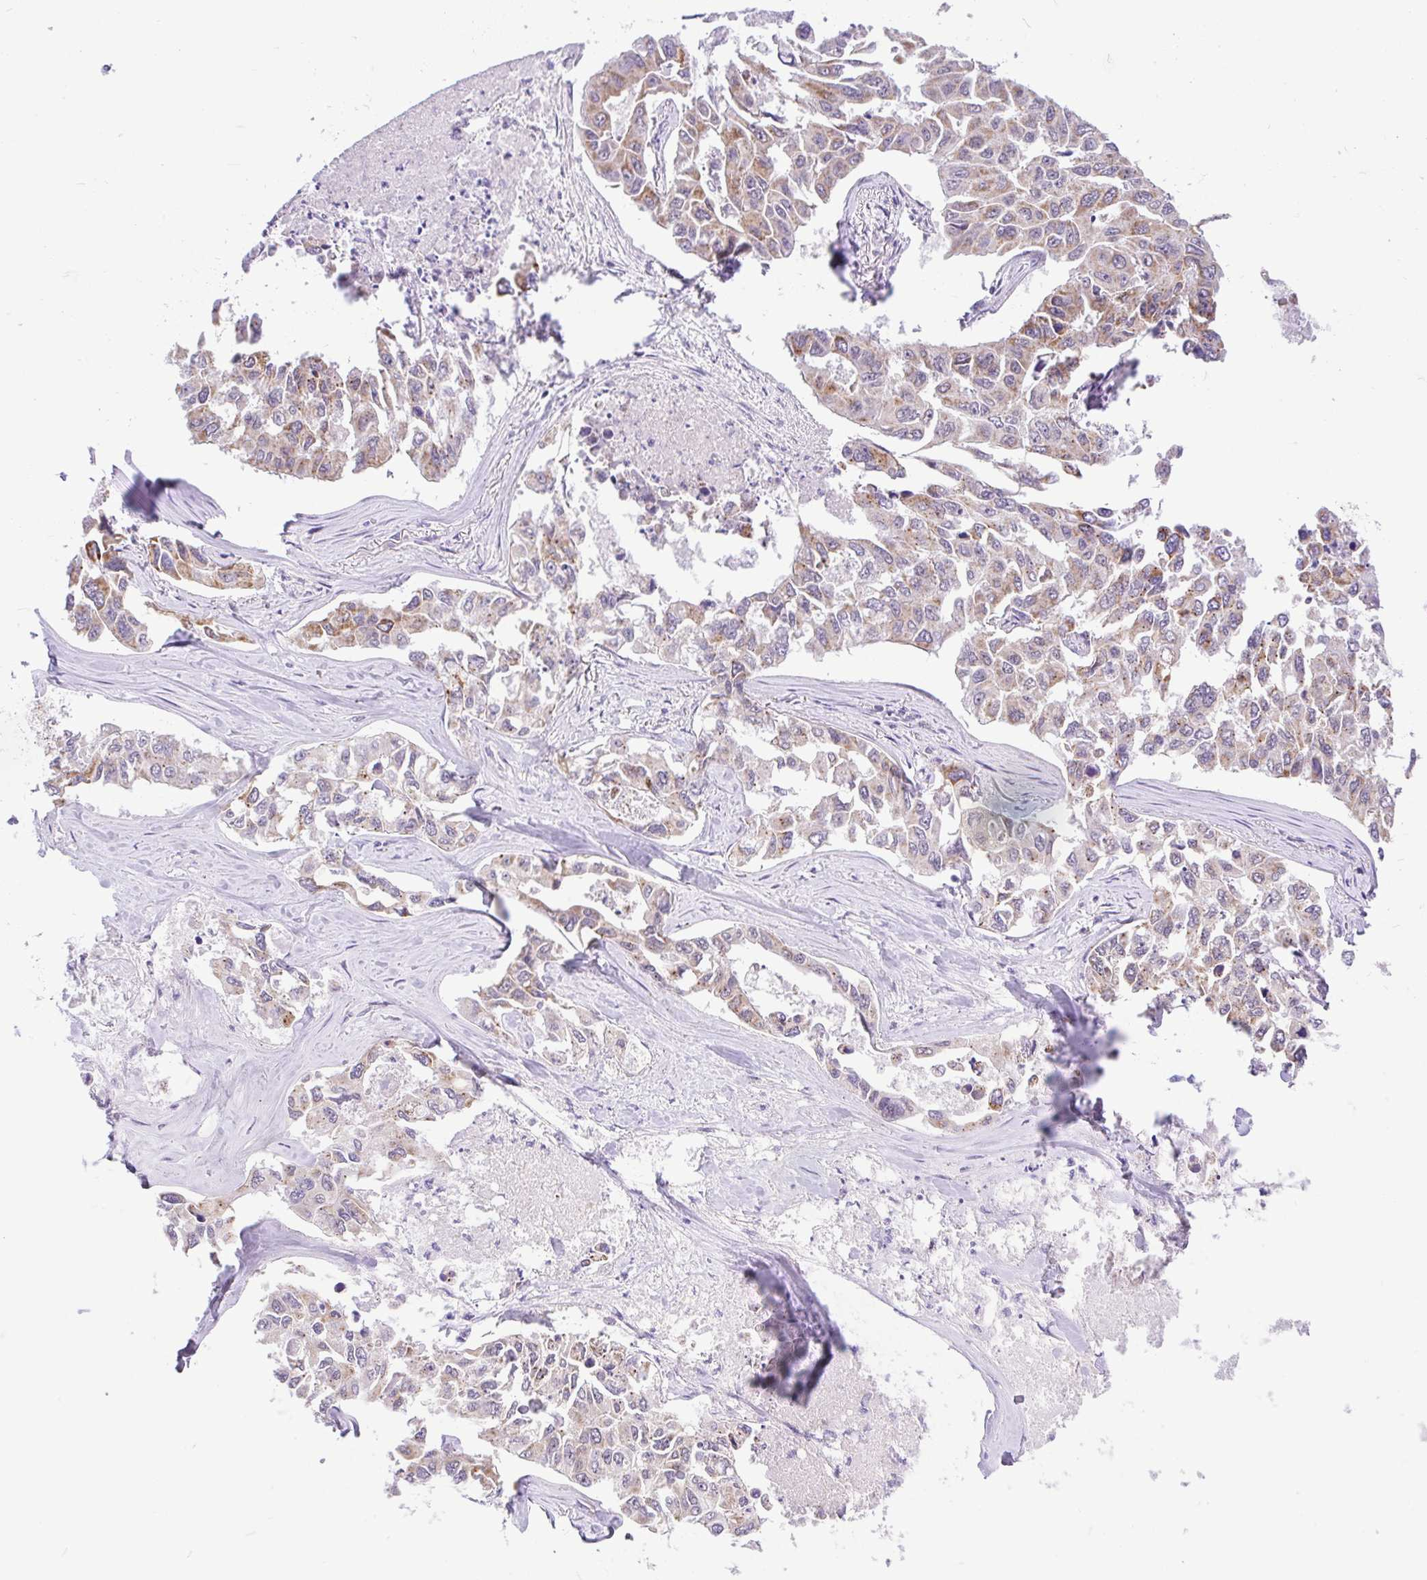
{"staining": {"intensity": "moderate", "quantity": "25%-75%", "location": "cytoplasmic/membranous"}, "tissue": "lung cancer", "cell_type": "Tumor cells", "image_type": "cancer", "snomed": [{"axis": "morphology", "description": "Adenocarcinoma, NOS"}, {"axis": "topography", "description": "Lung"}], "caption": "Lung adenocarcinoma stained with a protein marker shows moderate staining in tumor cells.", "gene": "PYCR2", "patient": {"sex": "male", "age": 64}}